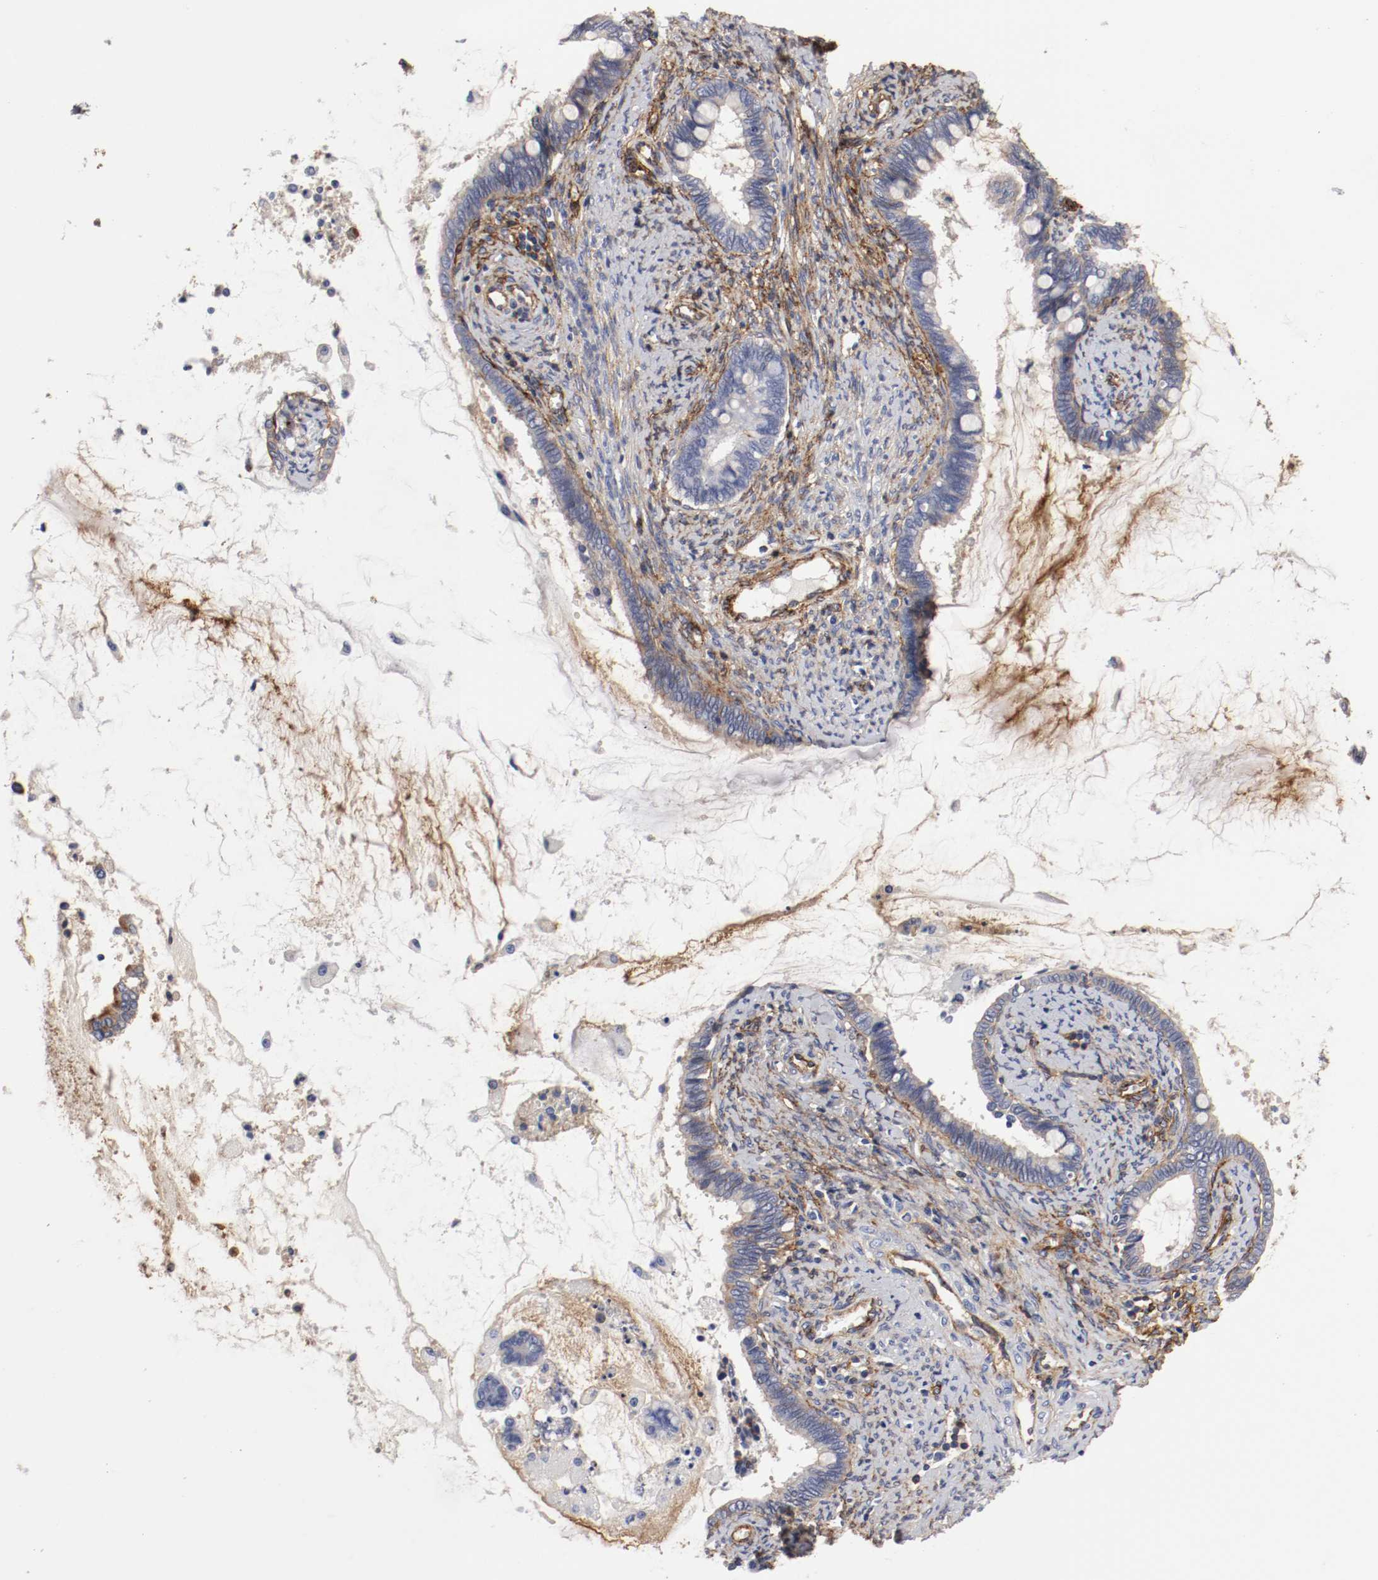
{"staining": {"intensity": "weak", "quantity": "<25%", "location": "cytoplasmic/membranous"}, "tissue": "cervical cancer", "cell_type": "Tumor cells", "image_type": "cancer", "snomed": [{"axis": "morphology", "description": "Adenocarcinoma, NOS"}, {"axis": "topography", "description": "Cervix"}], "caption": "Immunohistochemical staining of human cervical adenocarcinoma reveals no significant positivity in tumor cells.", "gene": "IFITM1", "patient": {"sex": "female", "age": 44}}